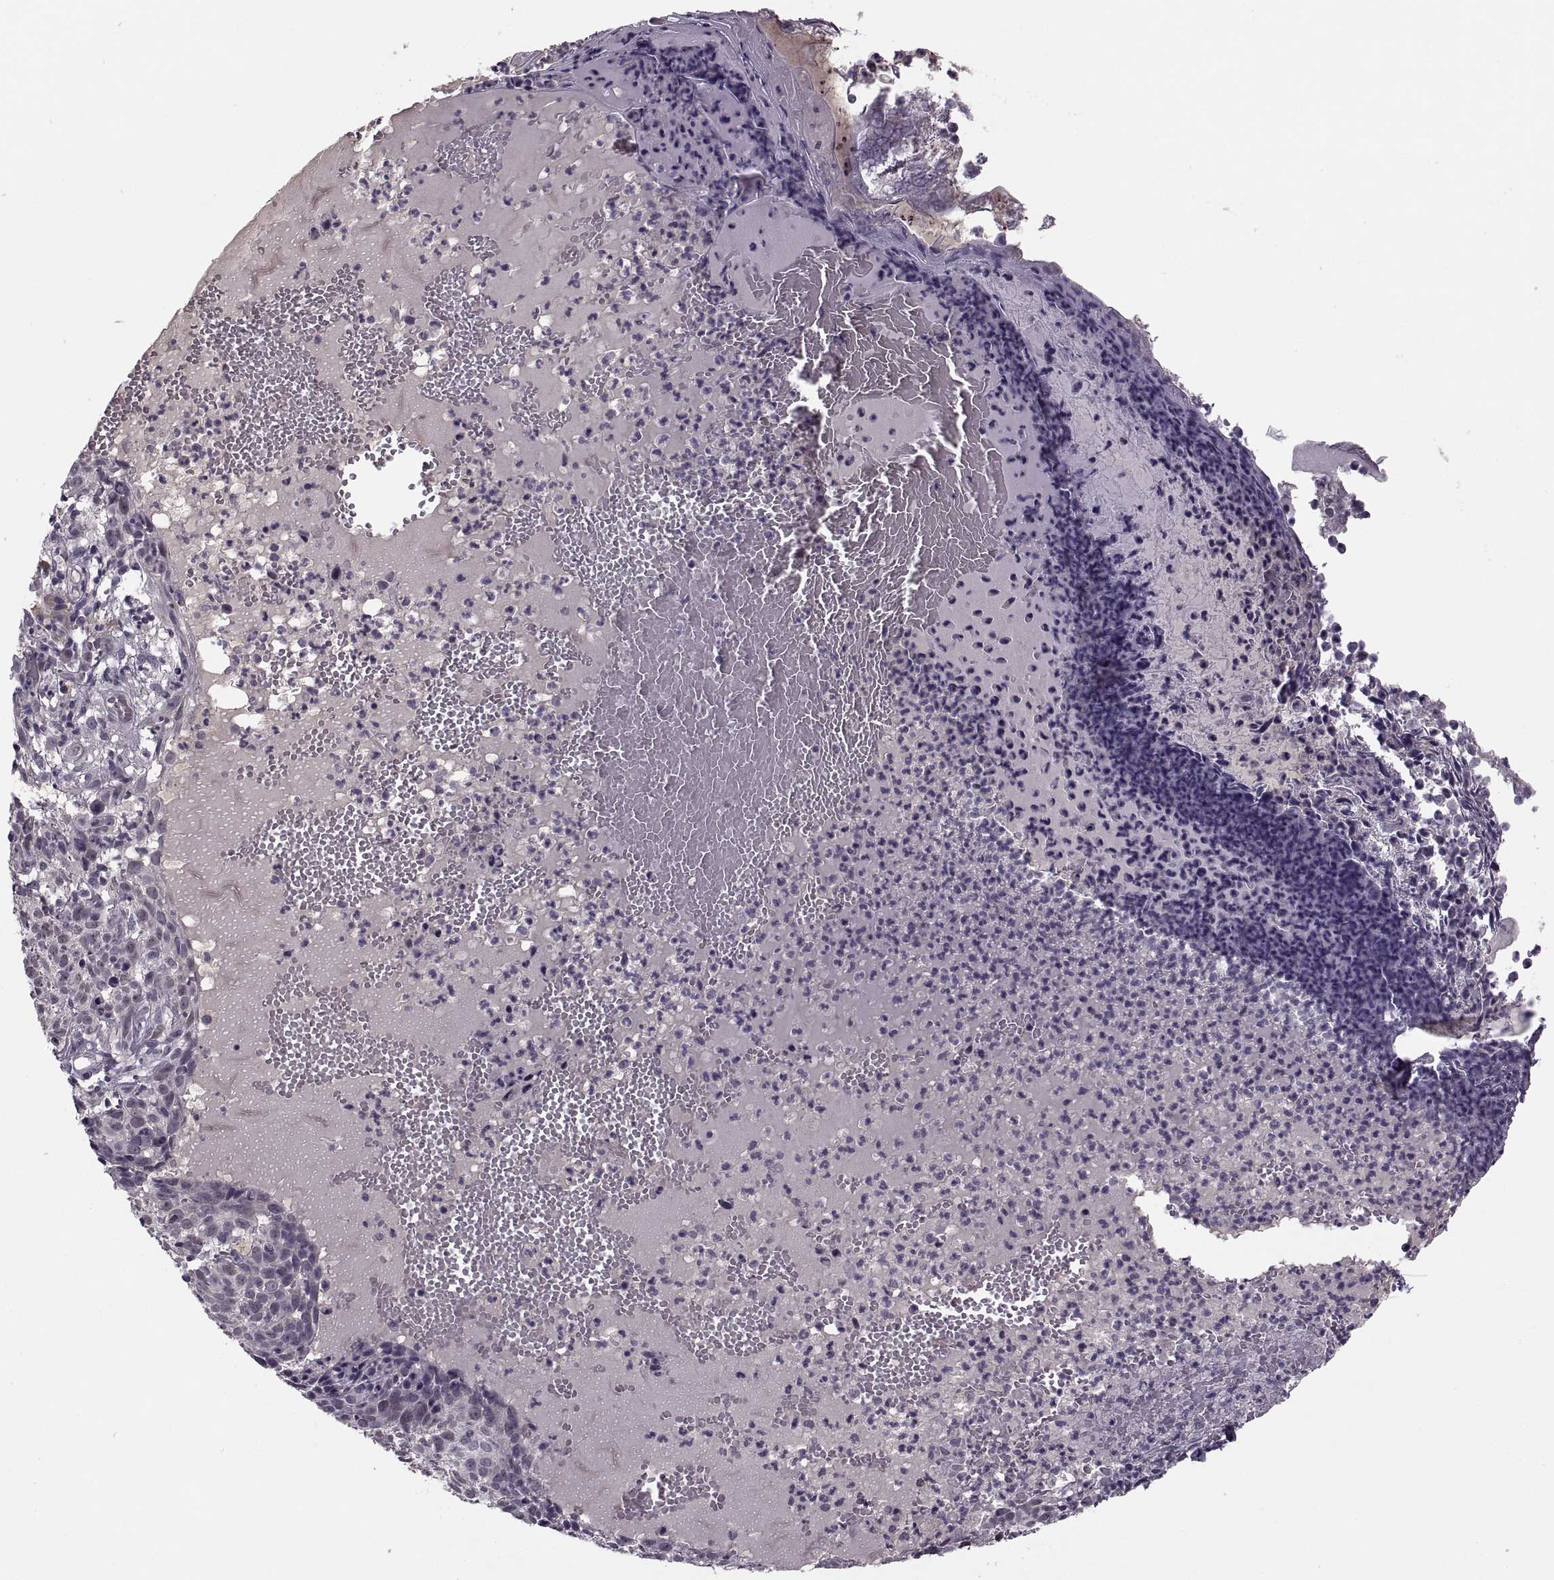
{"staining": {"intensity": "negative", "quantity": "none", "location": "none"}, "tissue": "skin cancer", "cell_type": "Tumor cells", "image_type": "cancer", "snomed": [{"axis": "morphology", "description": "Basal cell carcinoma"}, {"axis": "topography", "description": "Skin"}], "caption": "Tumor cells show no significant positivity in skin basal cell carcinoma. (Stains: DAB immunohistochemistry (IHC) with hematoxylin counter stain, Microscopy: brightfield microscopy at high magnification).", "gene": "CACNA1F", "patient": {"sex": "male", "age": 90}}